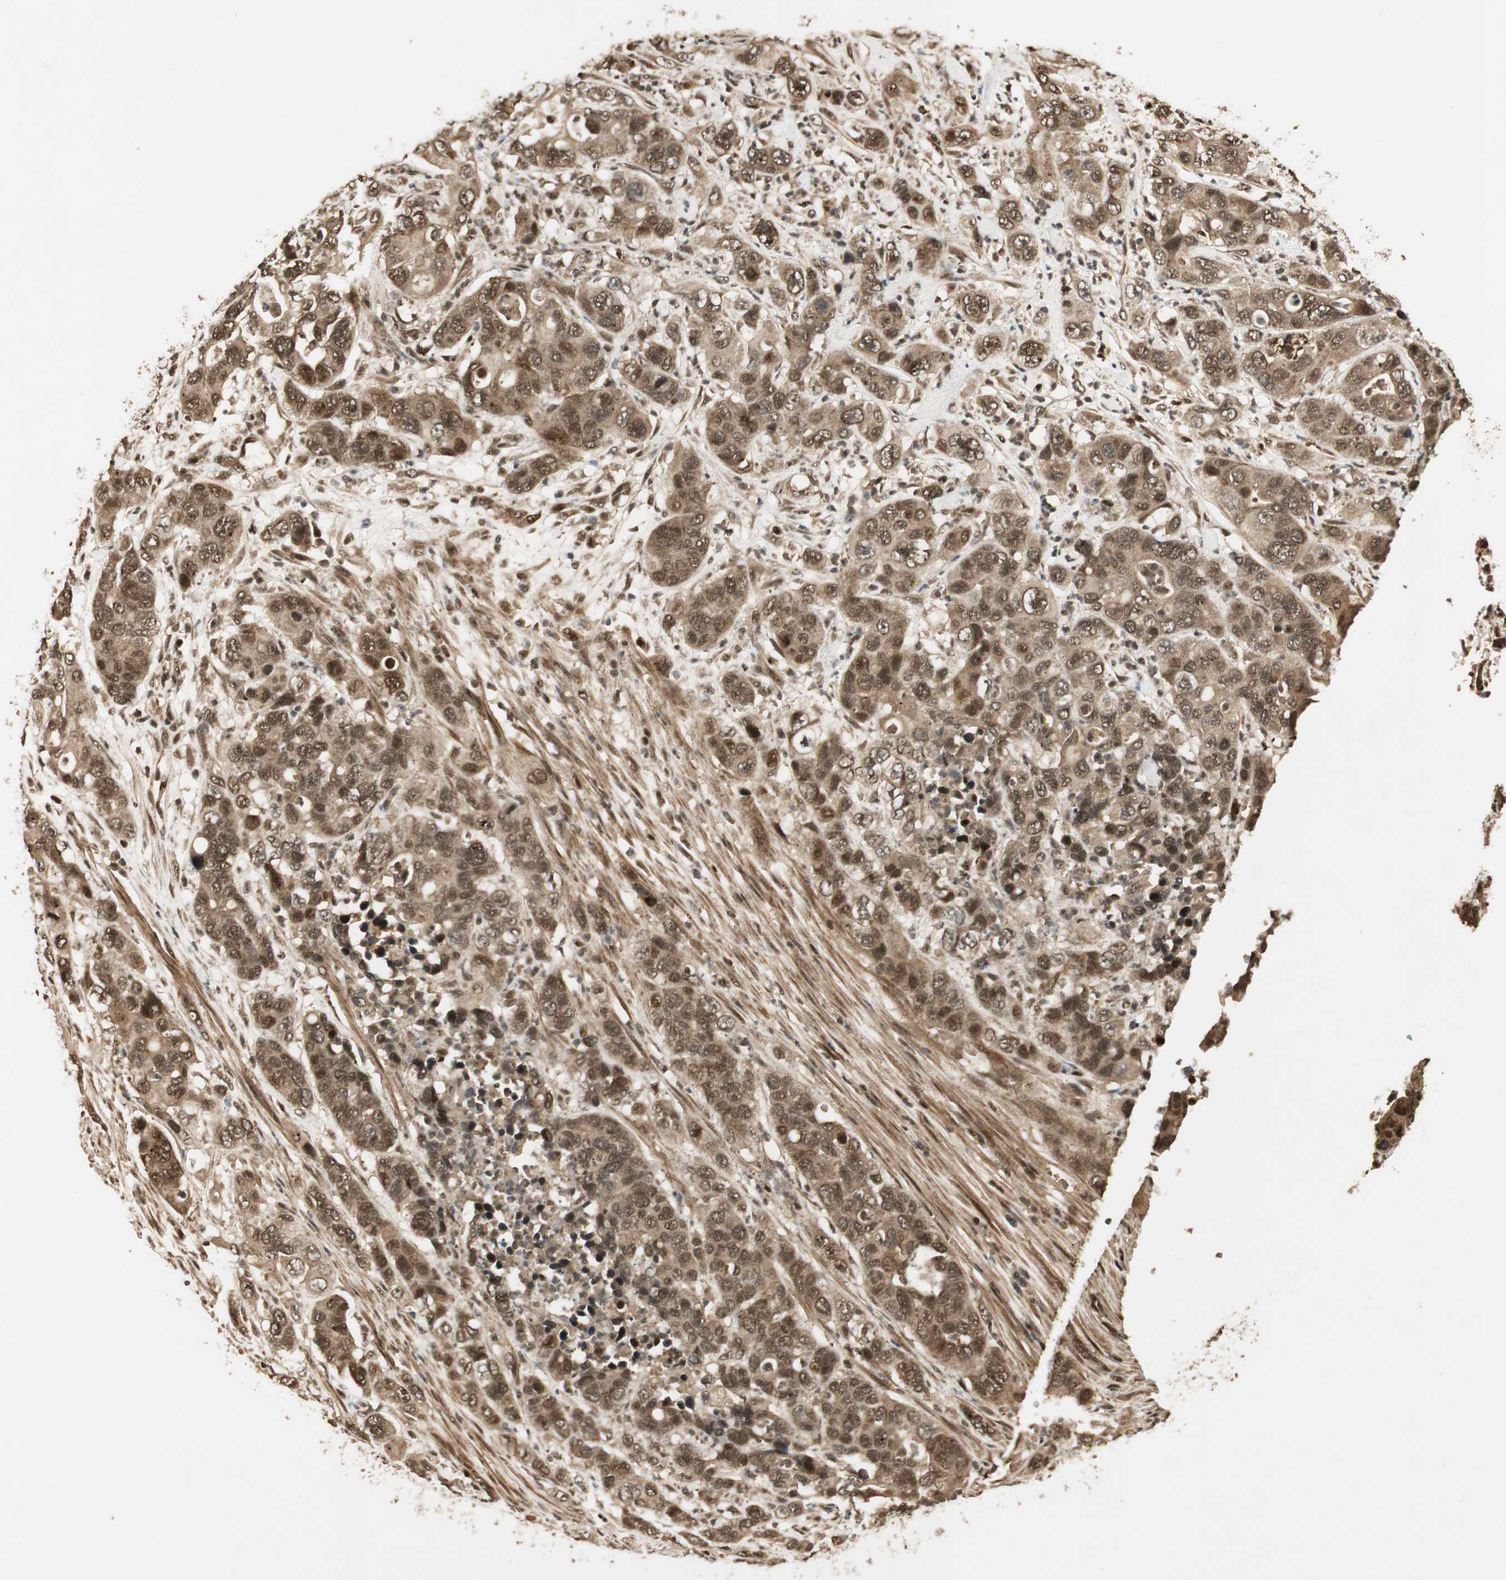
{"staining": {"intensity": "strong", "quantity": ">75%", "location": "cytoplasmic/membranous,nuclear"}, "tissue": "pancreatic cancer", "cell_type": "Tumor cells", "image_type": "cancer", "snomed": [{"axis": "morphology", "description": "Adenocarcinoma, NOS"}, {"axis": "topography", "description": "Pancreas"}], "caption": "Brown immunohistochemical staining in pancreatic cancer shows strong cytoplasmic/membranous and nuclear expression in approximately >75% of tumor cells.", "gene": "RPA3", "patient": {"sex": "female", "age": 71}}